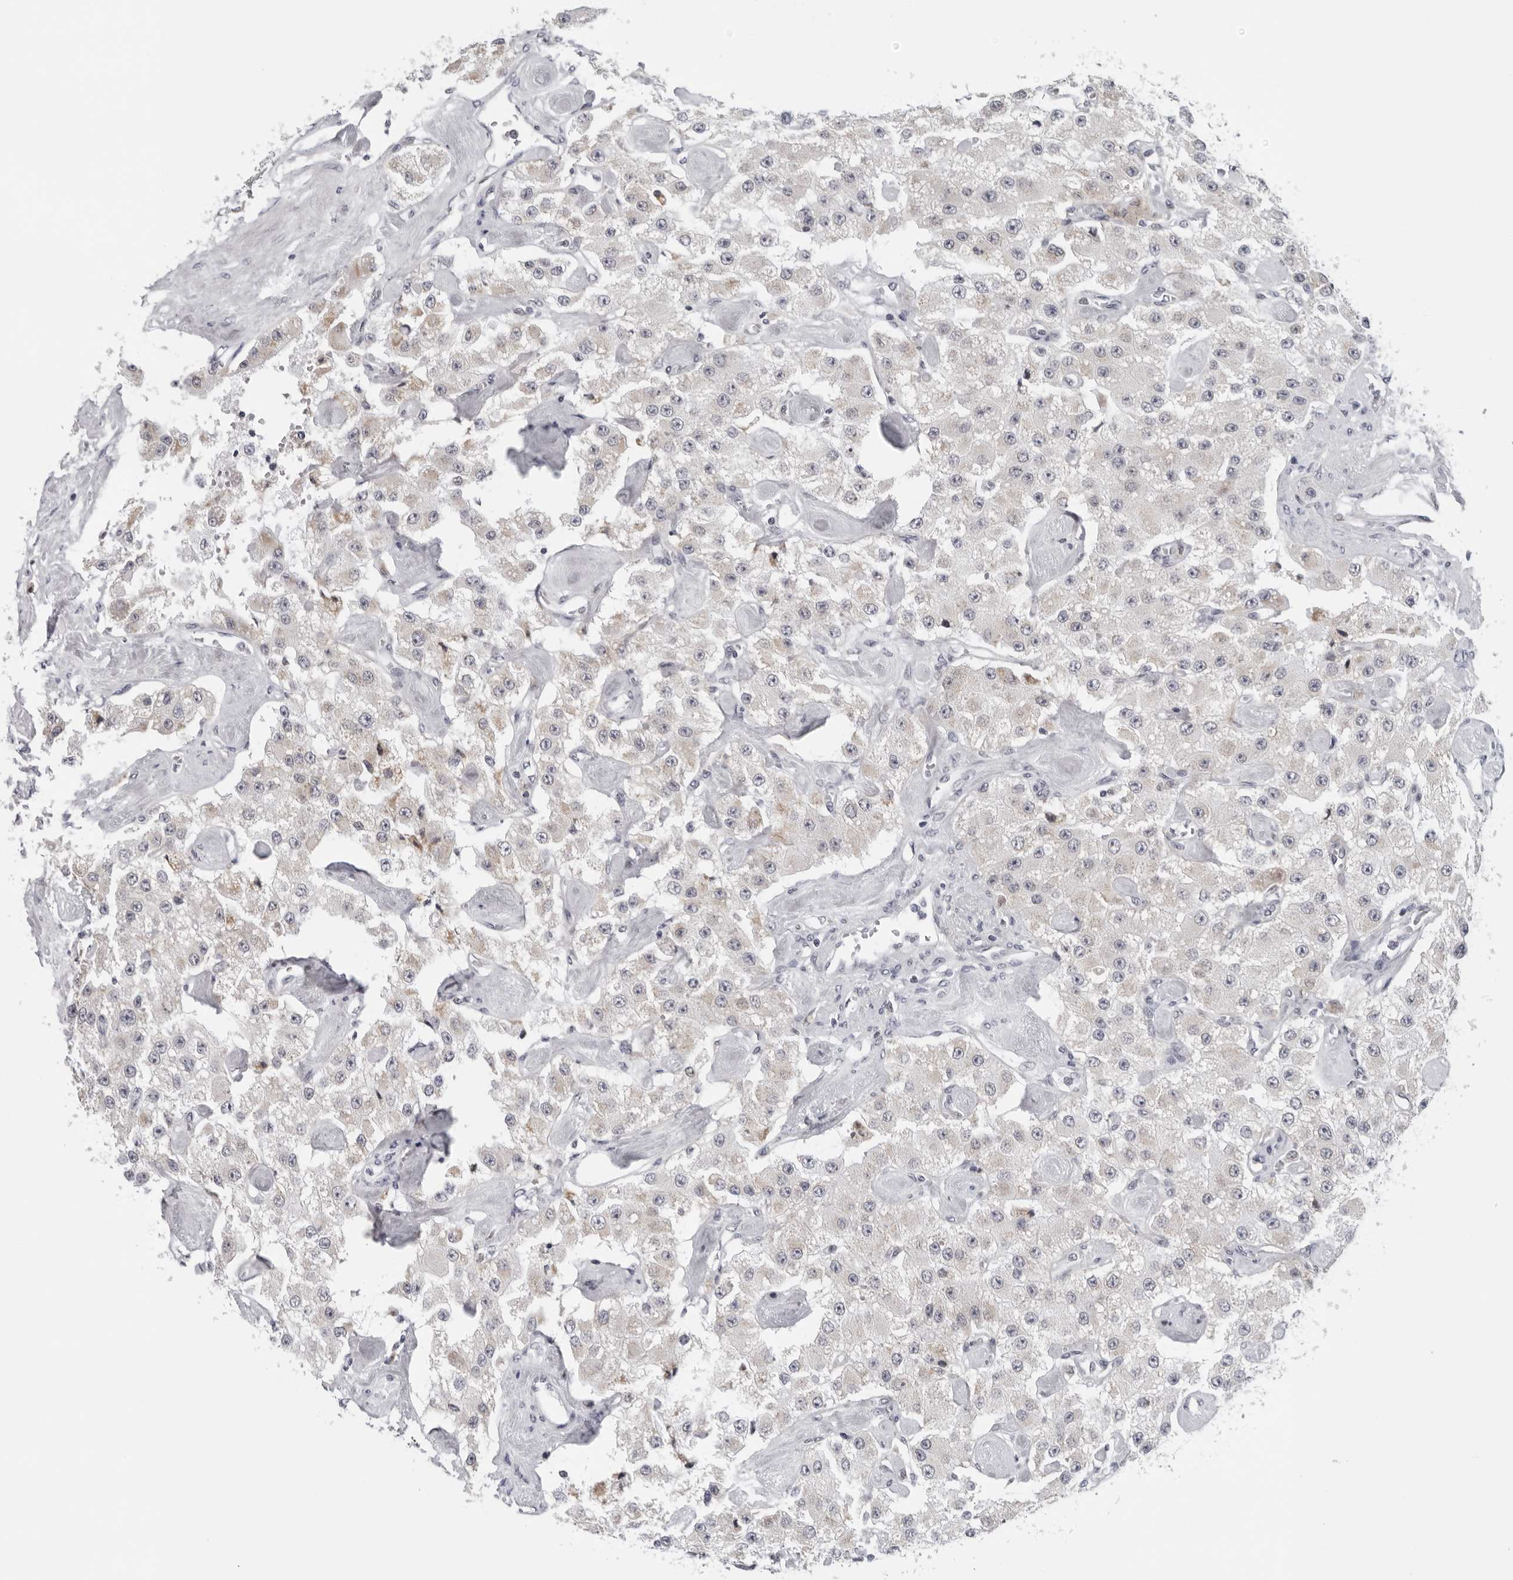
{"staining": {"intensity": "negative", "quantity": "none", "location": "none"}, "tissue": "carcinoid", "cell_type": "Tumor cells", "image_type": "cancer", "snomed": [{"axis": "morphology", "description": "Carcinoid, malignant, NOS"}, {"axis": "topography", "description": "Pancreas"}], "caption": "Protein analysis of carcinoid exhibits no significant expression in tumor cells.", "gene": "CPT2", "patient": {"sex": "male", "age": 41}}